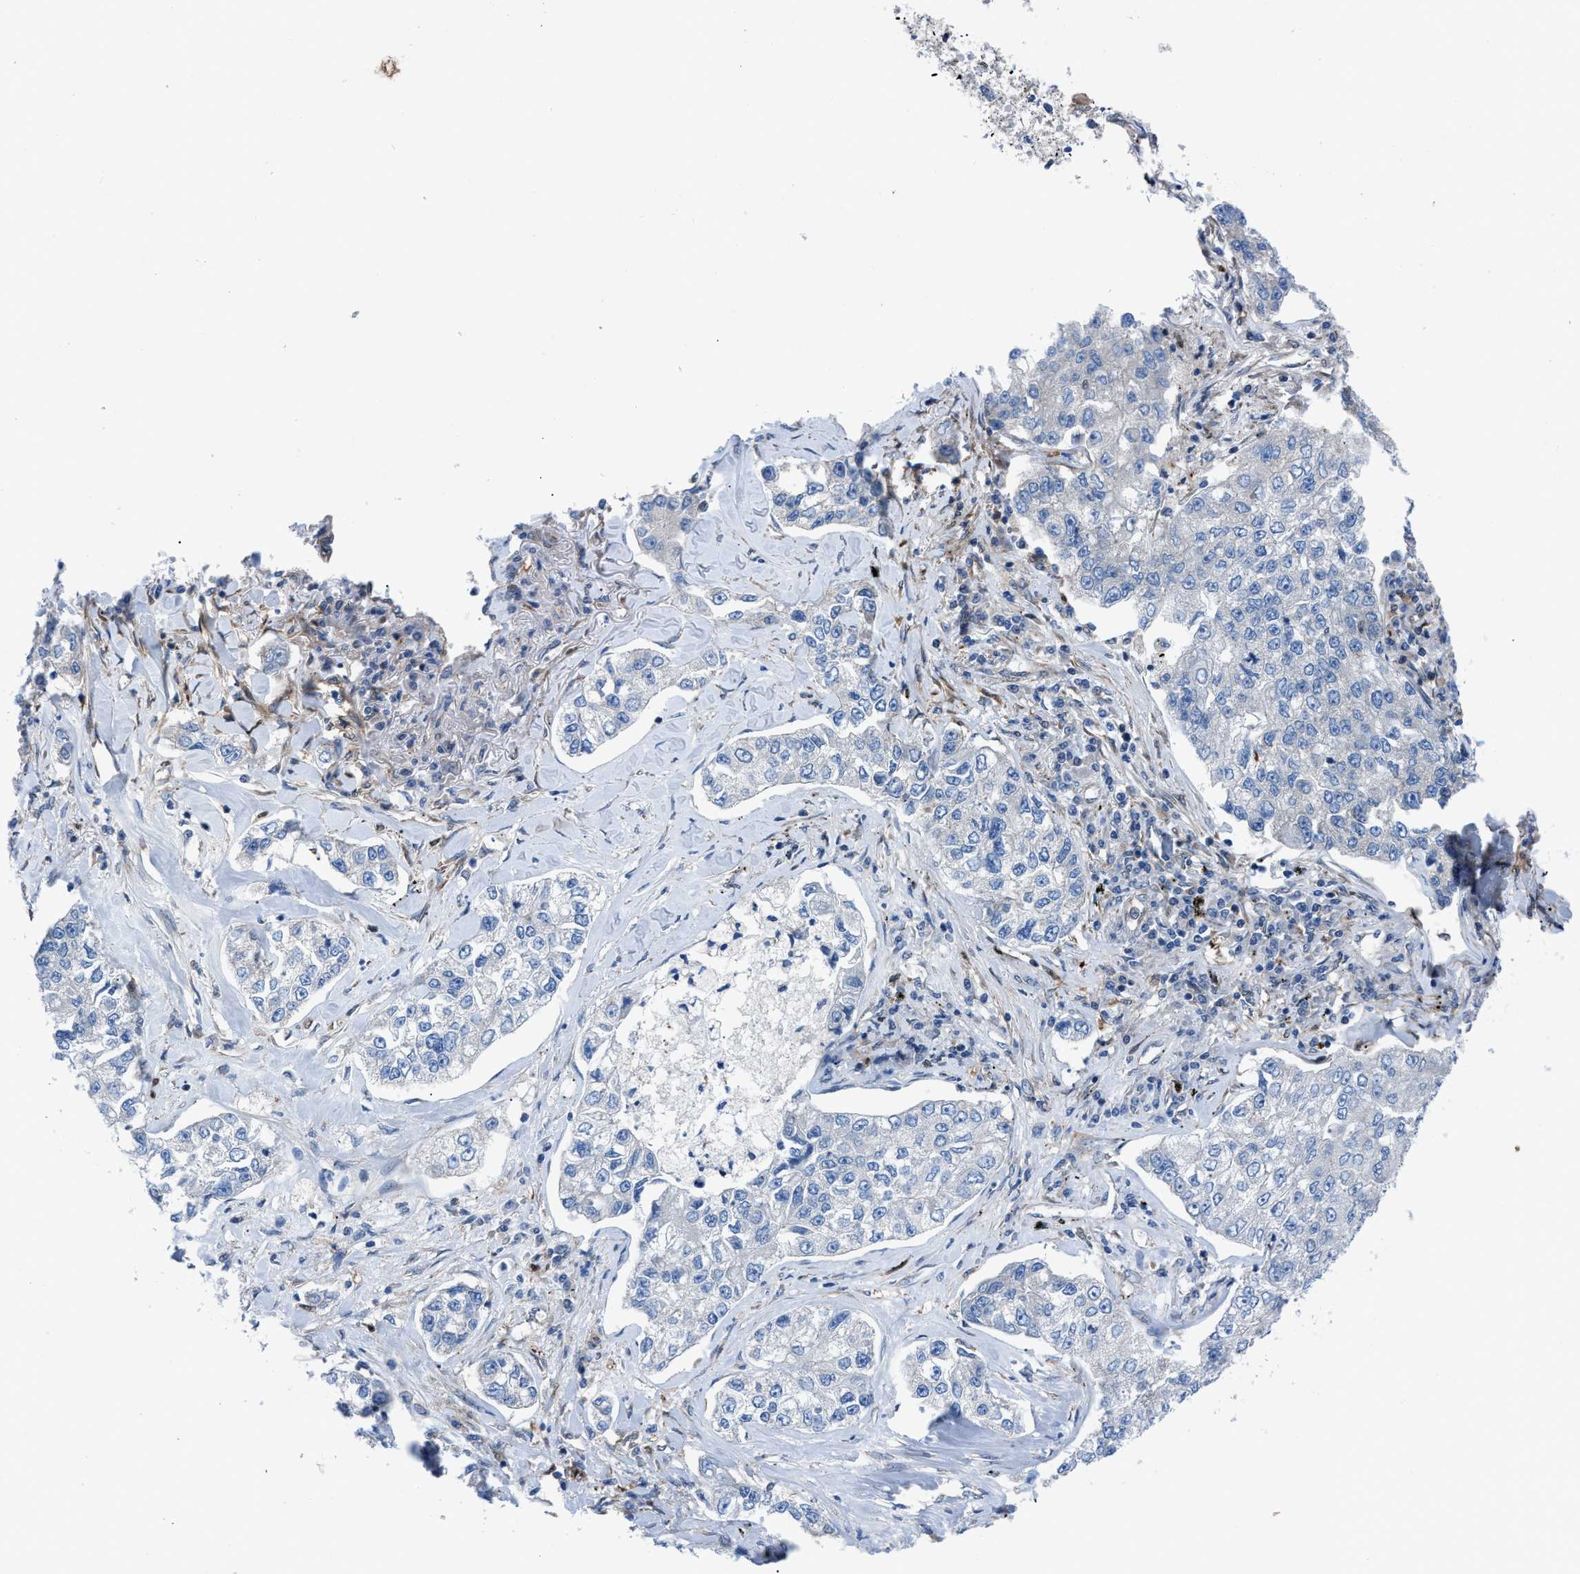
{"staining": {"intensity": "negative", "quantity": "none", "location": "none"}, "tissue": "lung cancer", "cell_type": "Tumor cells", "image_type": "cancer", "snomed": [{"axis": "morphology", "description": "Adenocarcinoma, NOS"}, {"axis": "topography", "description": "Lung"}], "caption": "The IHC micrograph has no significant positivity in tumor cells of lung cancer (adenocarcinoma) tissue.", "gene": "DMAC1", "patient": {"sex": "male", "age": 49}}